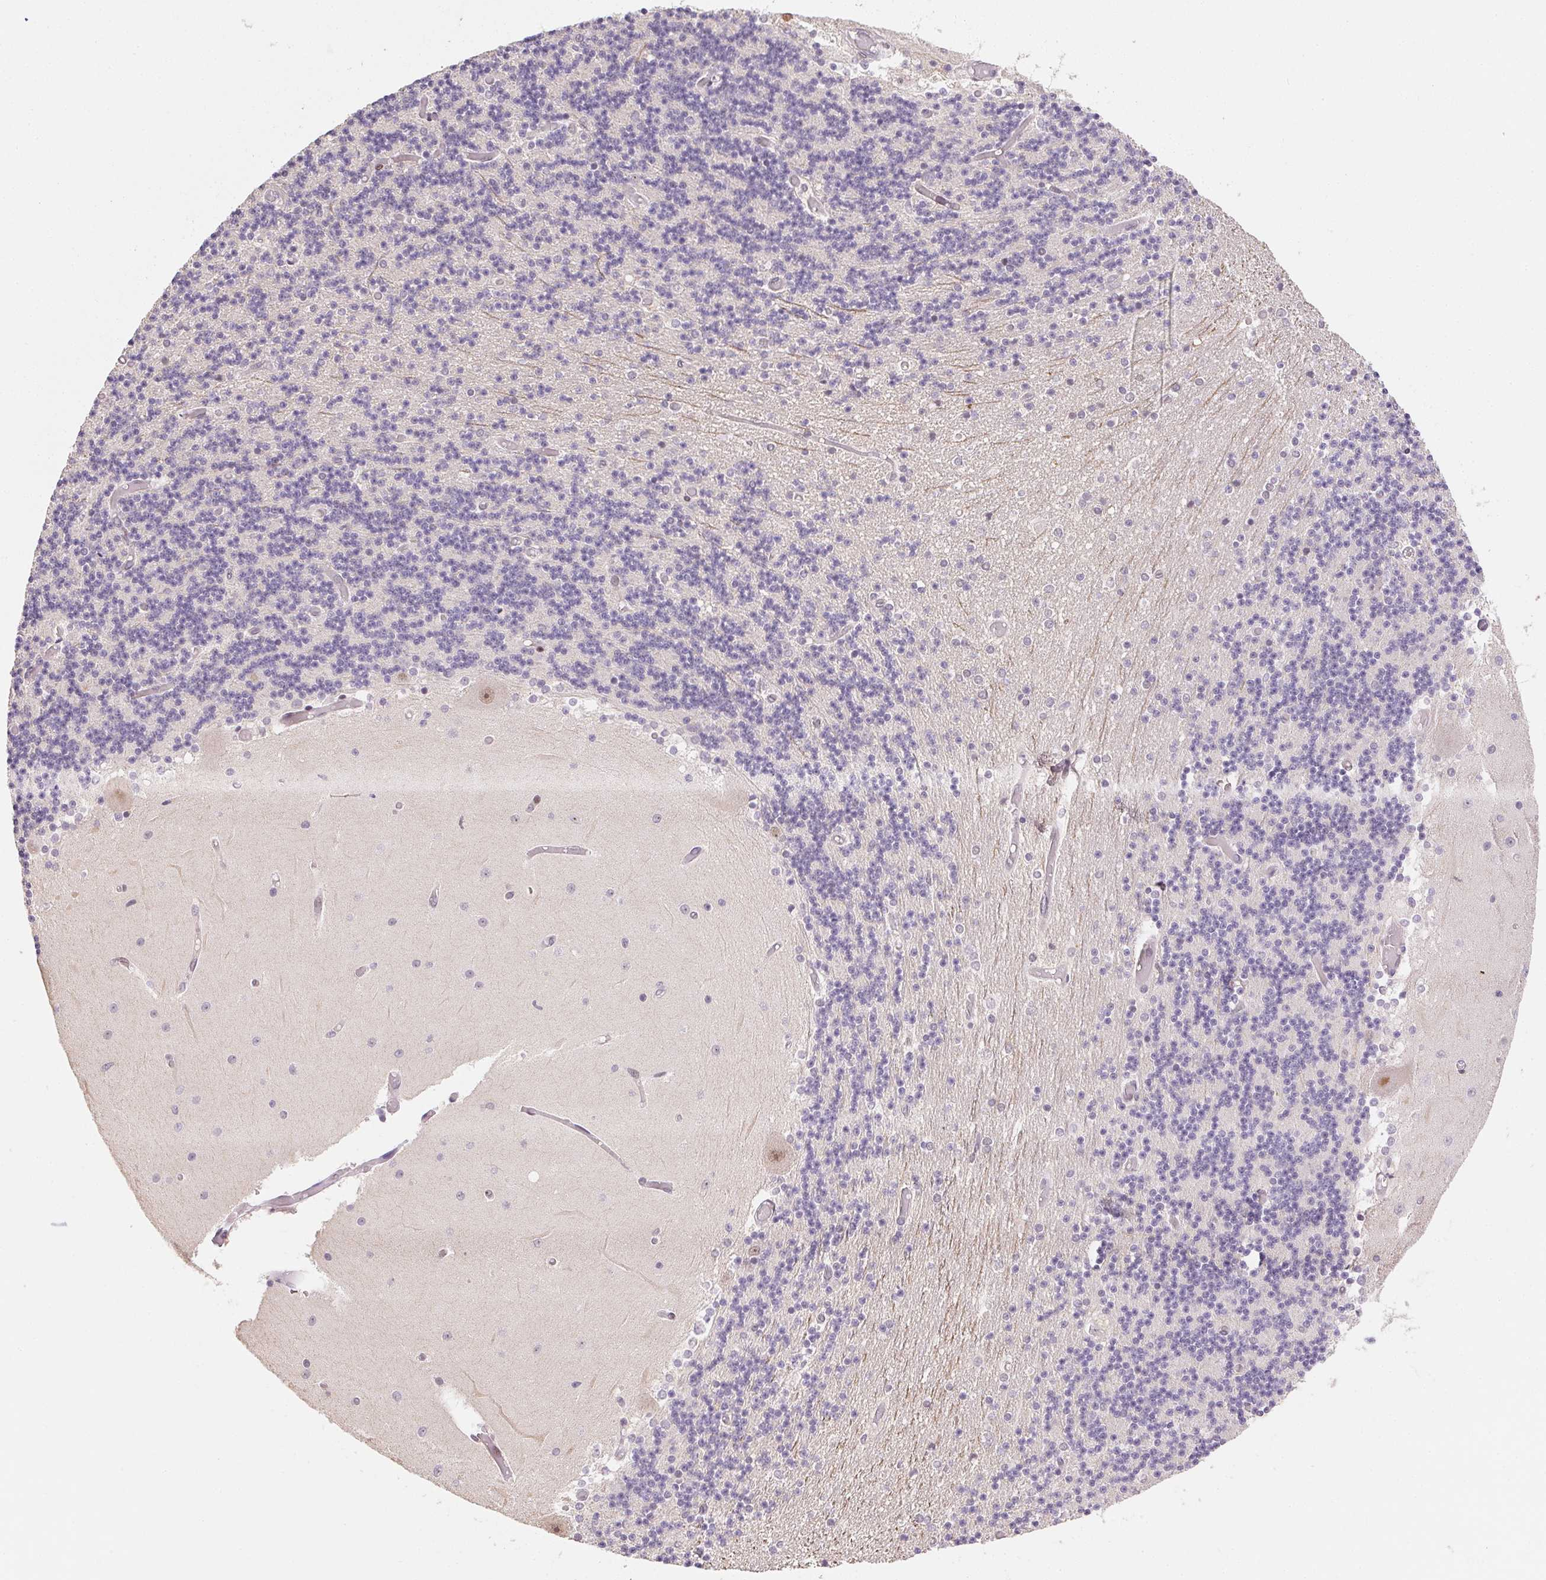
{"staining": {"intensity": "negative", "quantity": "none", "location": "none"}, "tissue": "cerebellum", "cell_type": "Cells in granular layer", "image_type": "normal", "snomed": [{"axis": "morphology", "description": "Normal tissue, NOS"}, {"axis": "topography", "description": "Cerebellum"}], "caption": "Cerebellum was stained to show a protein in brown. There is no significant staining in cells in granular layer. (Brightfield microscopy of DAB immunohistochemistry at high magnification).", "gene": "KDM4D", "patient": {"sex": "female", "age": 28}}